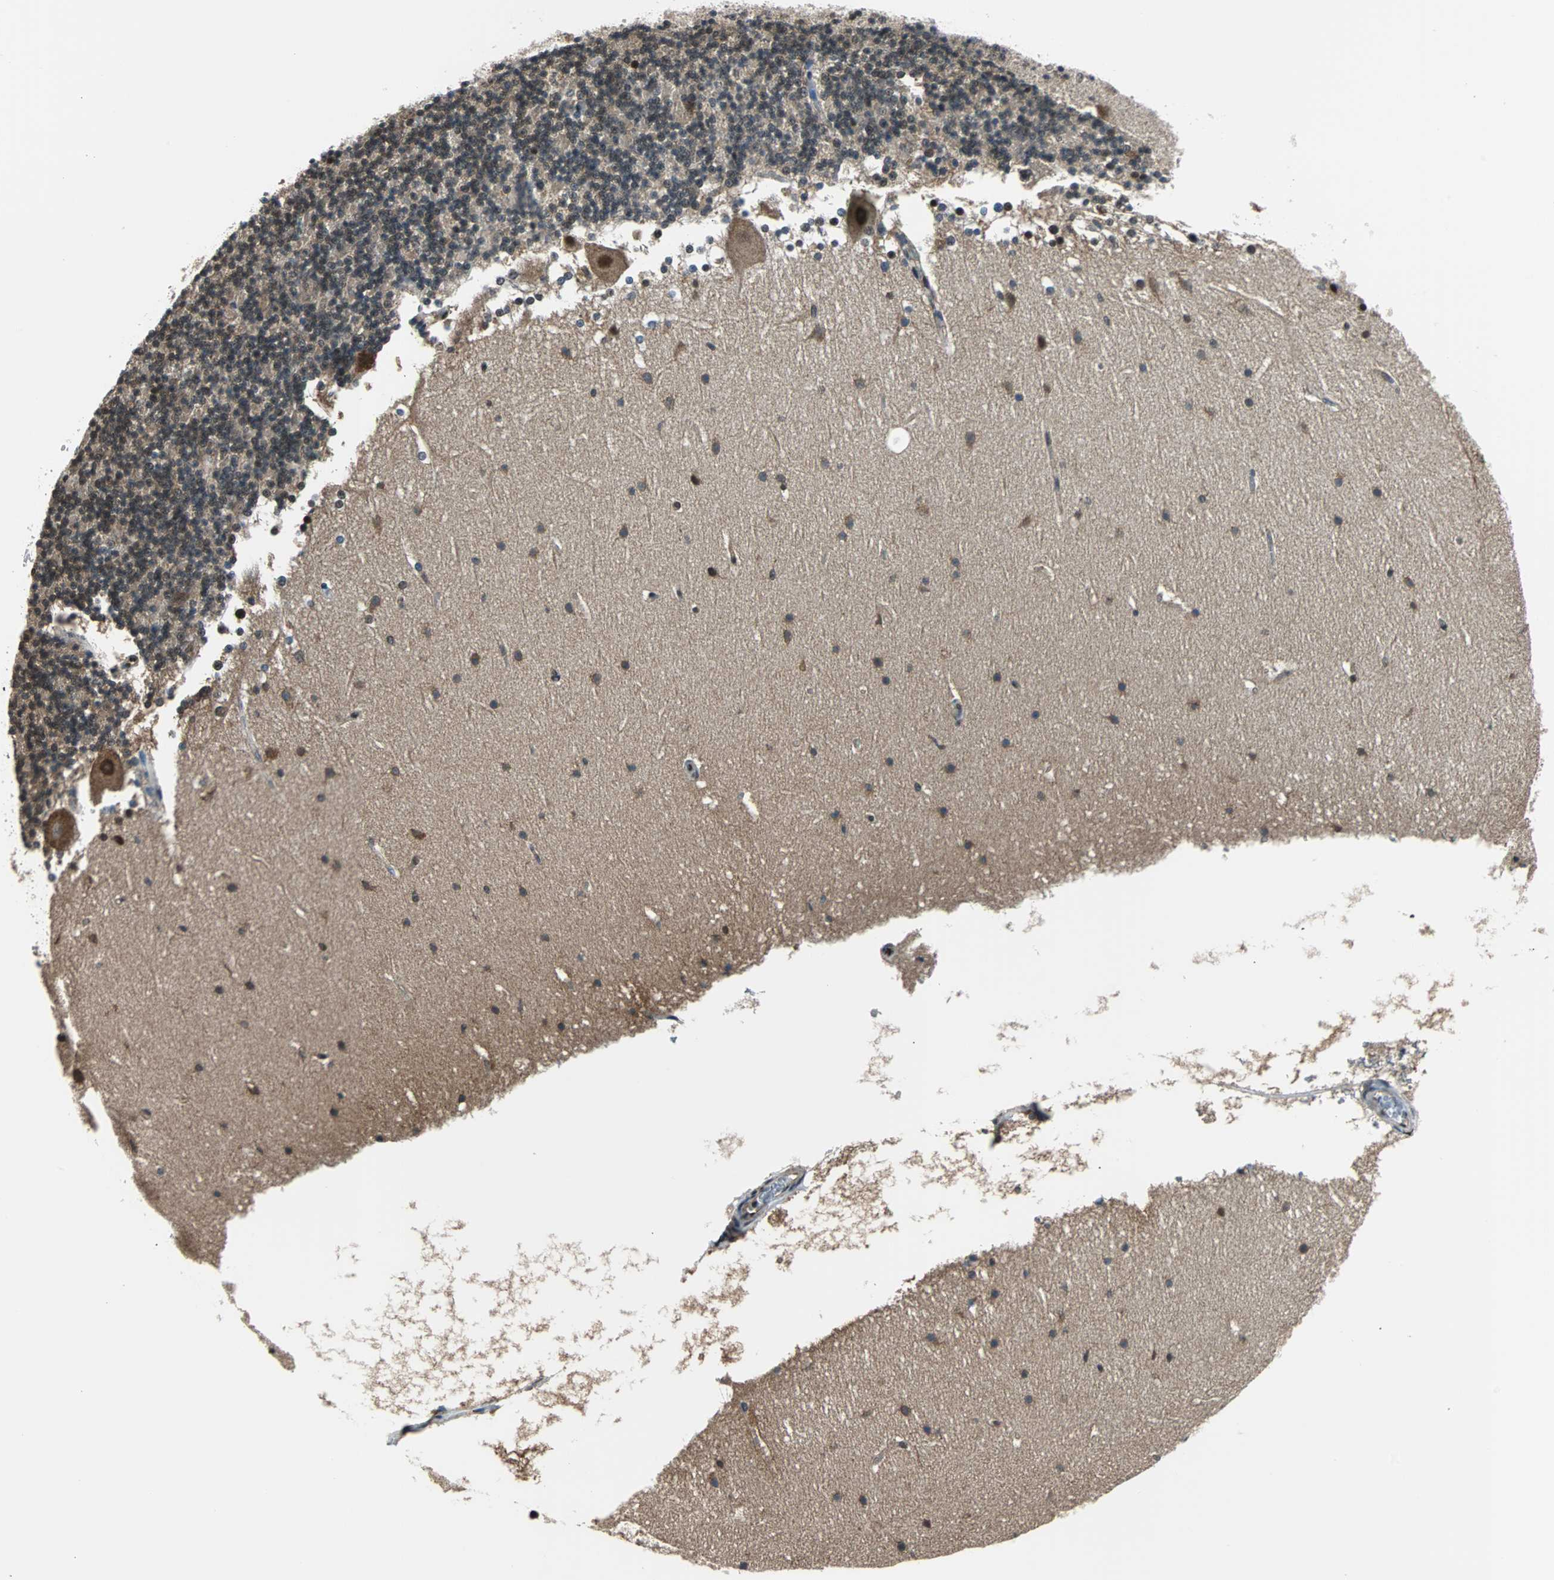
{"staining": {"intensity": "negative", "quantity": "none", "location": "none"}, "tissue": "cerebellum", "cell_type": "Cells in granular layer", "image_type": "normal", "snomed": [{"axis": "morphology", "description": "Normal tissue, NOS"}, {"axis": "topography", "description": "Cerebellum"}], "caption": "Immunohistochemistry (IHC) histopathology image of normal cerebellum: cerebellum stained with DAB (3,3'-diaminobenzidine) displays no significant protein staining in cells in granular layer. (Brightfield microscopy of DAB (3,3'-diaminobenzidine) IHC at high magnification).", "gene": "VCP", "patient": {"sex": "female", "age": 19}}